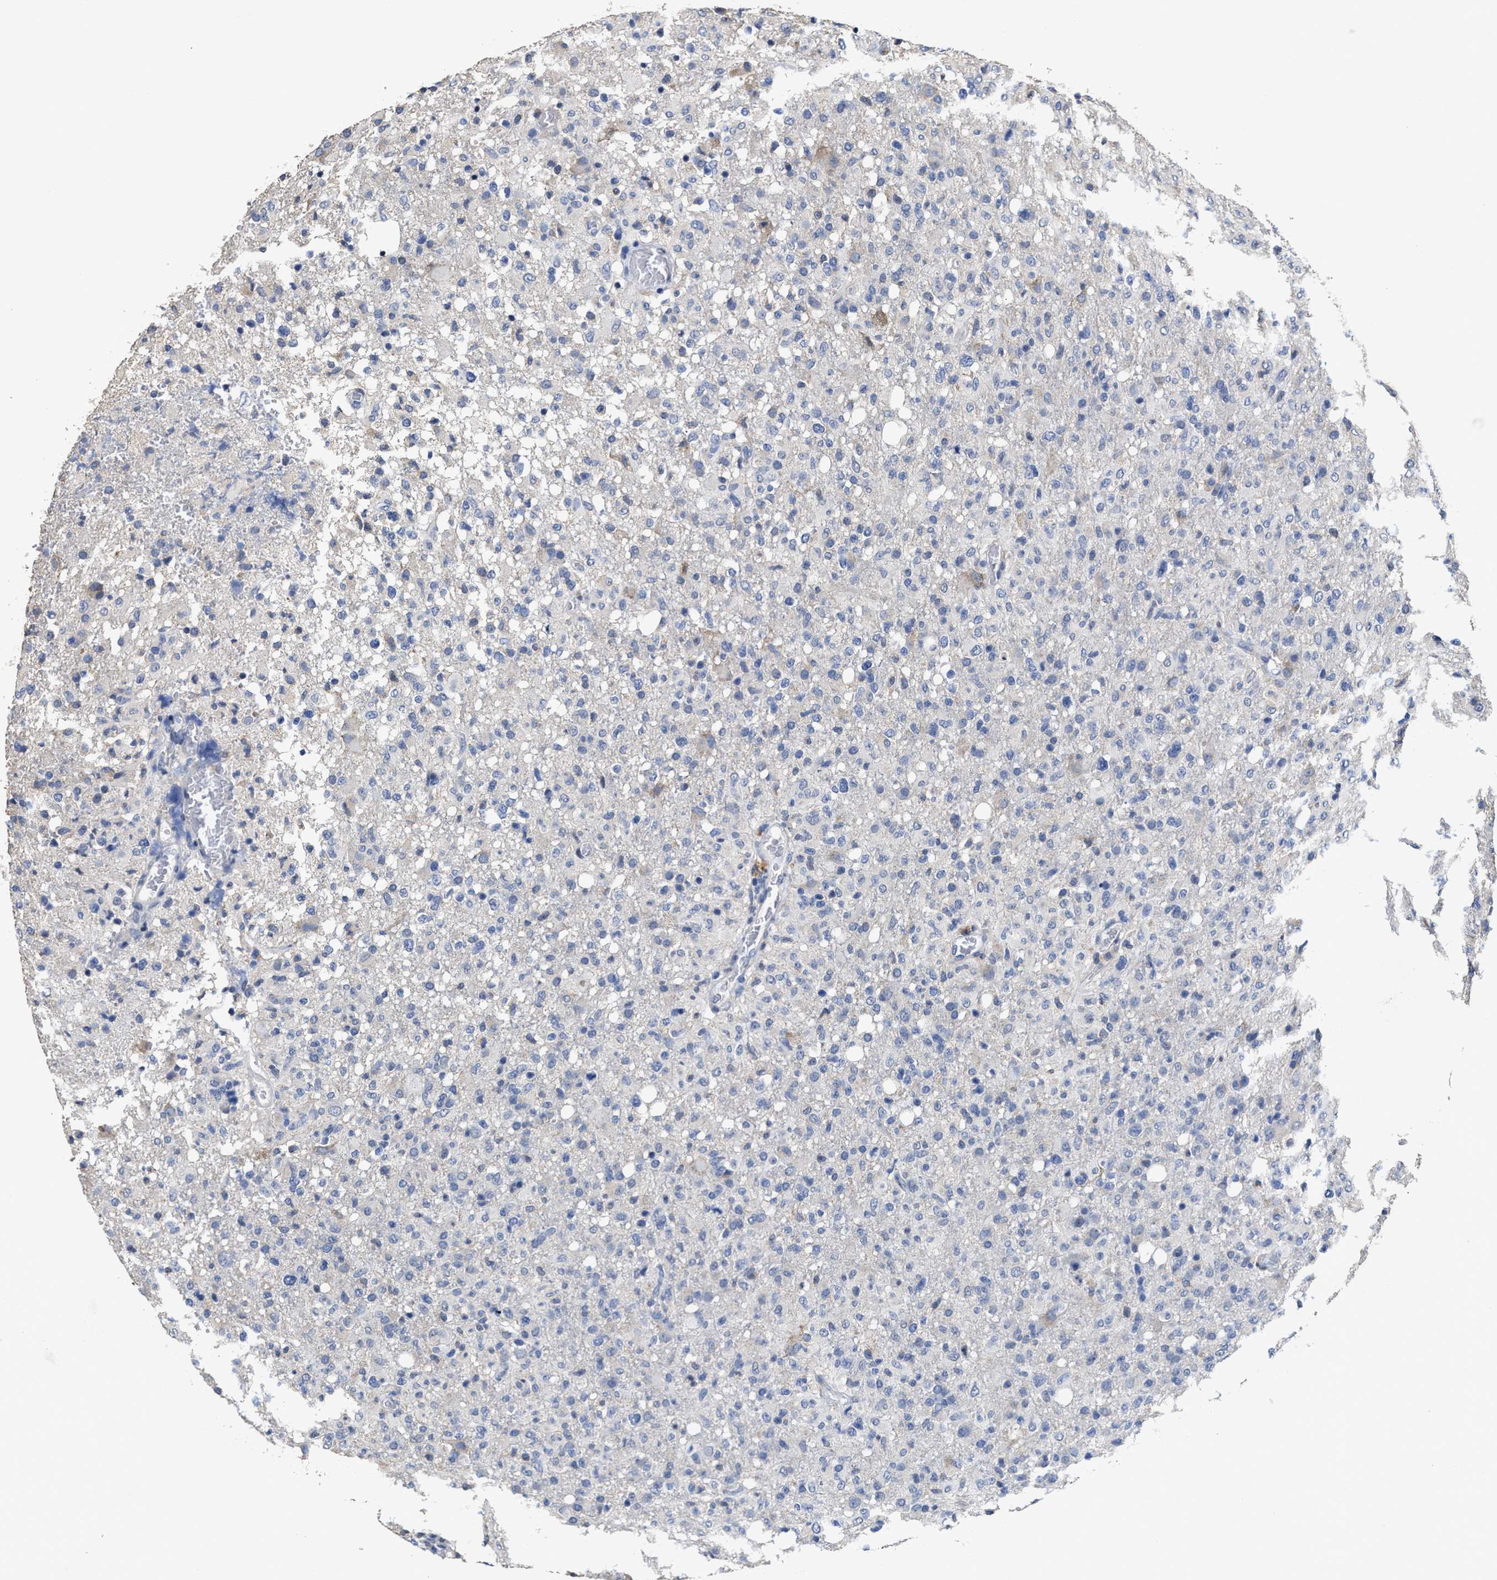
{"staining": {"intensity": "negative", "quantity": "none", "location": "none"}, "tissue": "glioma", "cell_type": "Tumor cells", "image_type": "cancer", "snomed": [{"axis": "morphology", "description": "Glioma, malignant, High grade"}, {"axis": "topography", "description": "Brain"}], "caption": "This is a image of immunohistochemistry (IHC) staining of glioma, which shows no expression in tumor cells.", "gene": "ZFAT", "patient": {"sex": "female", "age": 57}}